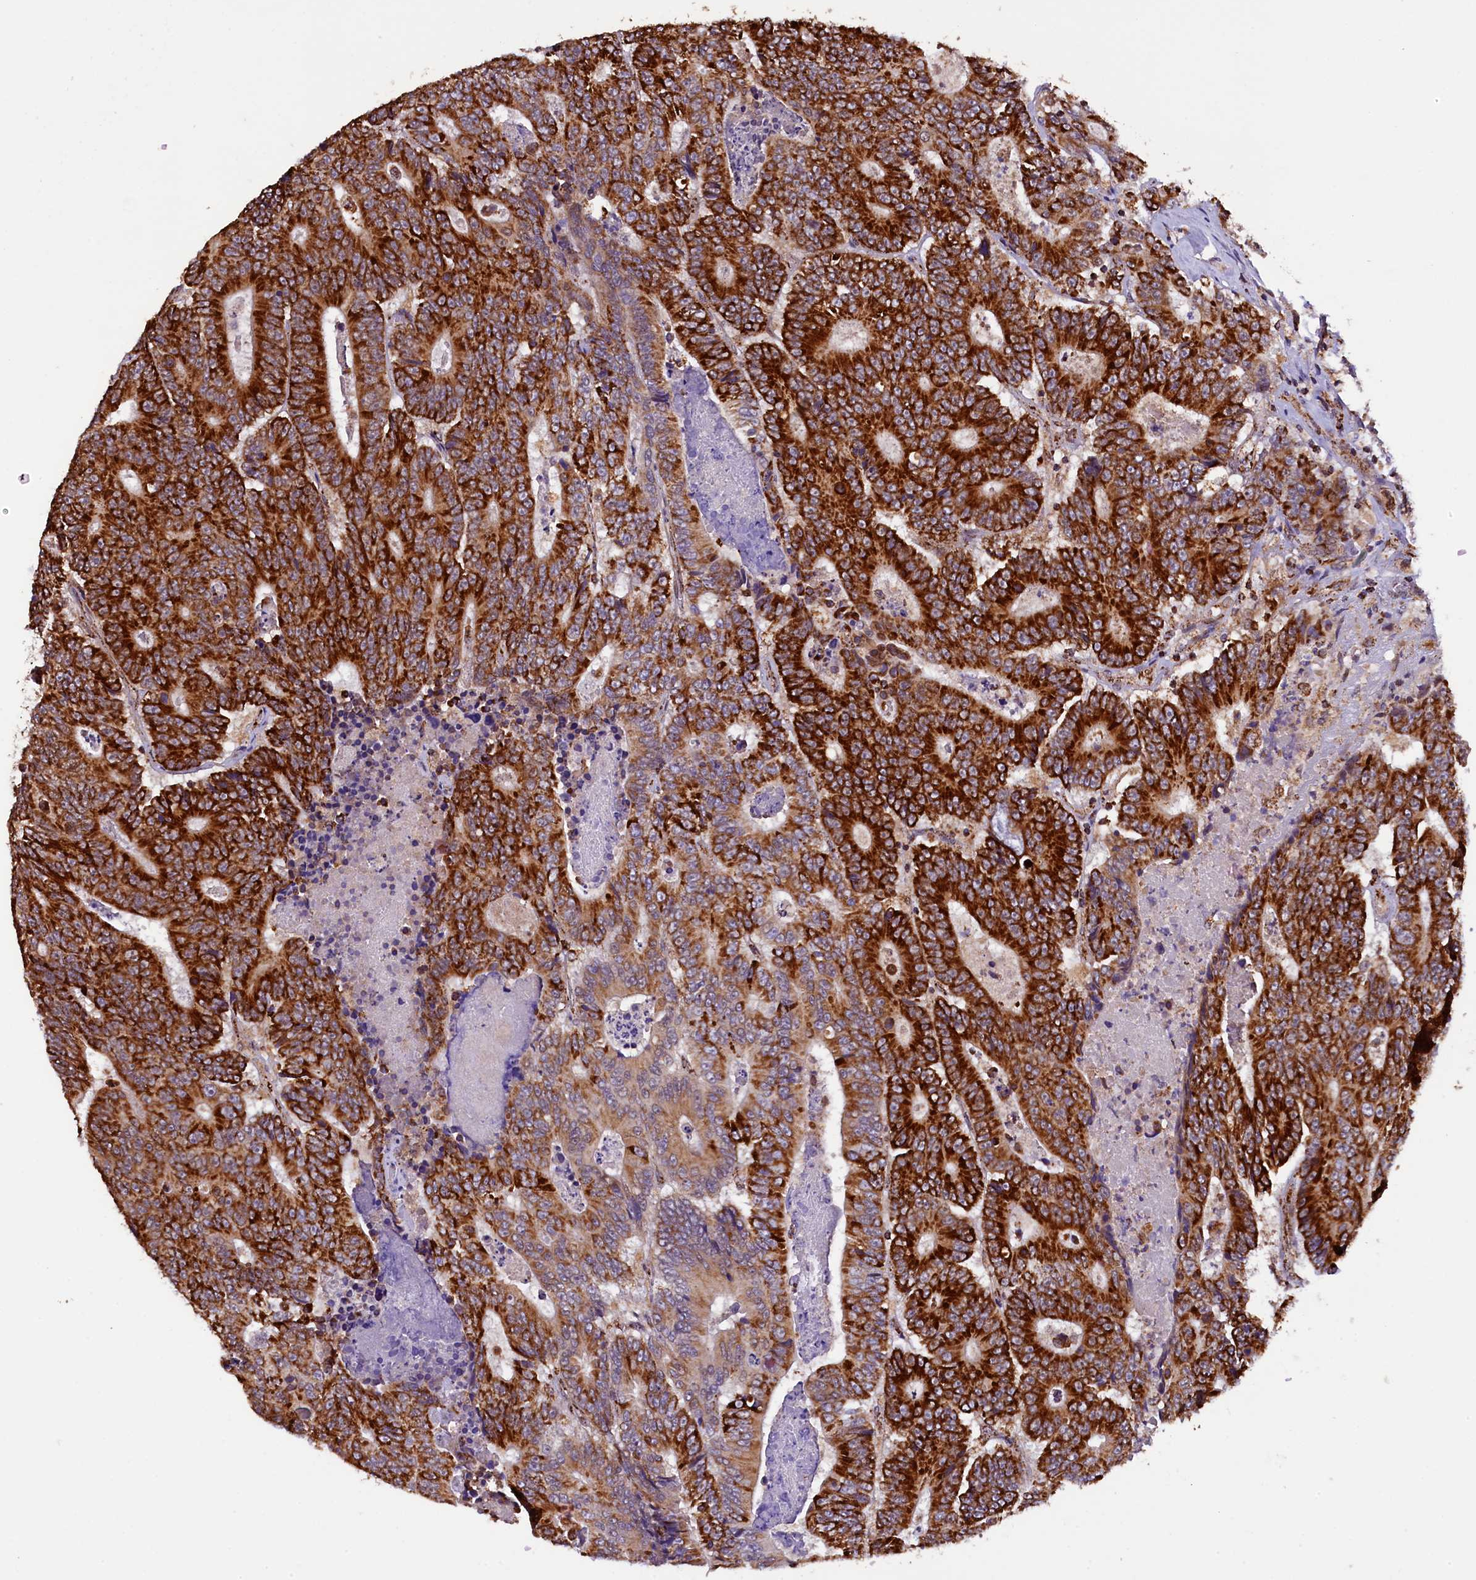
{"staining": {"intensity": "strong", "quantity": ">75%", "location": "cytoplasmic/membranous"}, "tissue": "colorectal cancer", "cell_type": "Tumor cells", "image_type": "cancer", "snomed": [{"axis": "morphology", "description": "Adenocarcinoma, NOS"}, {"axis": "topography", "description": "Colon"}], "caption": "Immunohistochemistry image of neoplastic tissue: human adenocarcinoma (colorectal) stained using immunohistochemistry reveals high levels of strong protein expression localized specifically in the cytoplasmic/membranous of tumor cells, appearing as a cytoplasmic/membranous brown color.", "gene": "KLC2", "patient": {"sex": "male", "age": 83}}